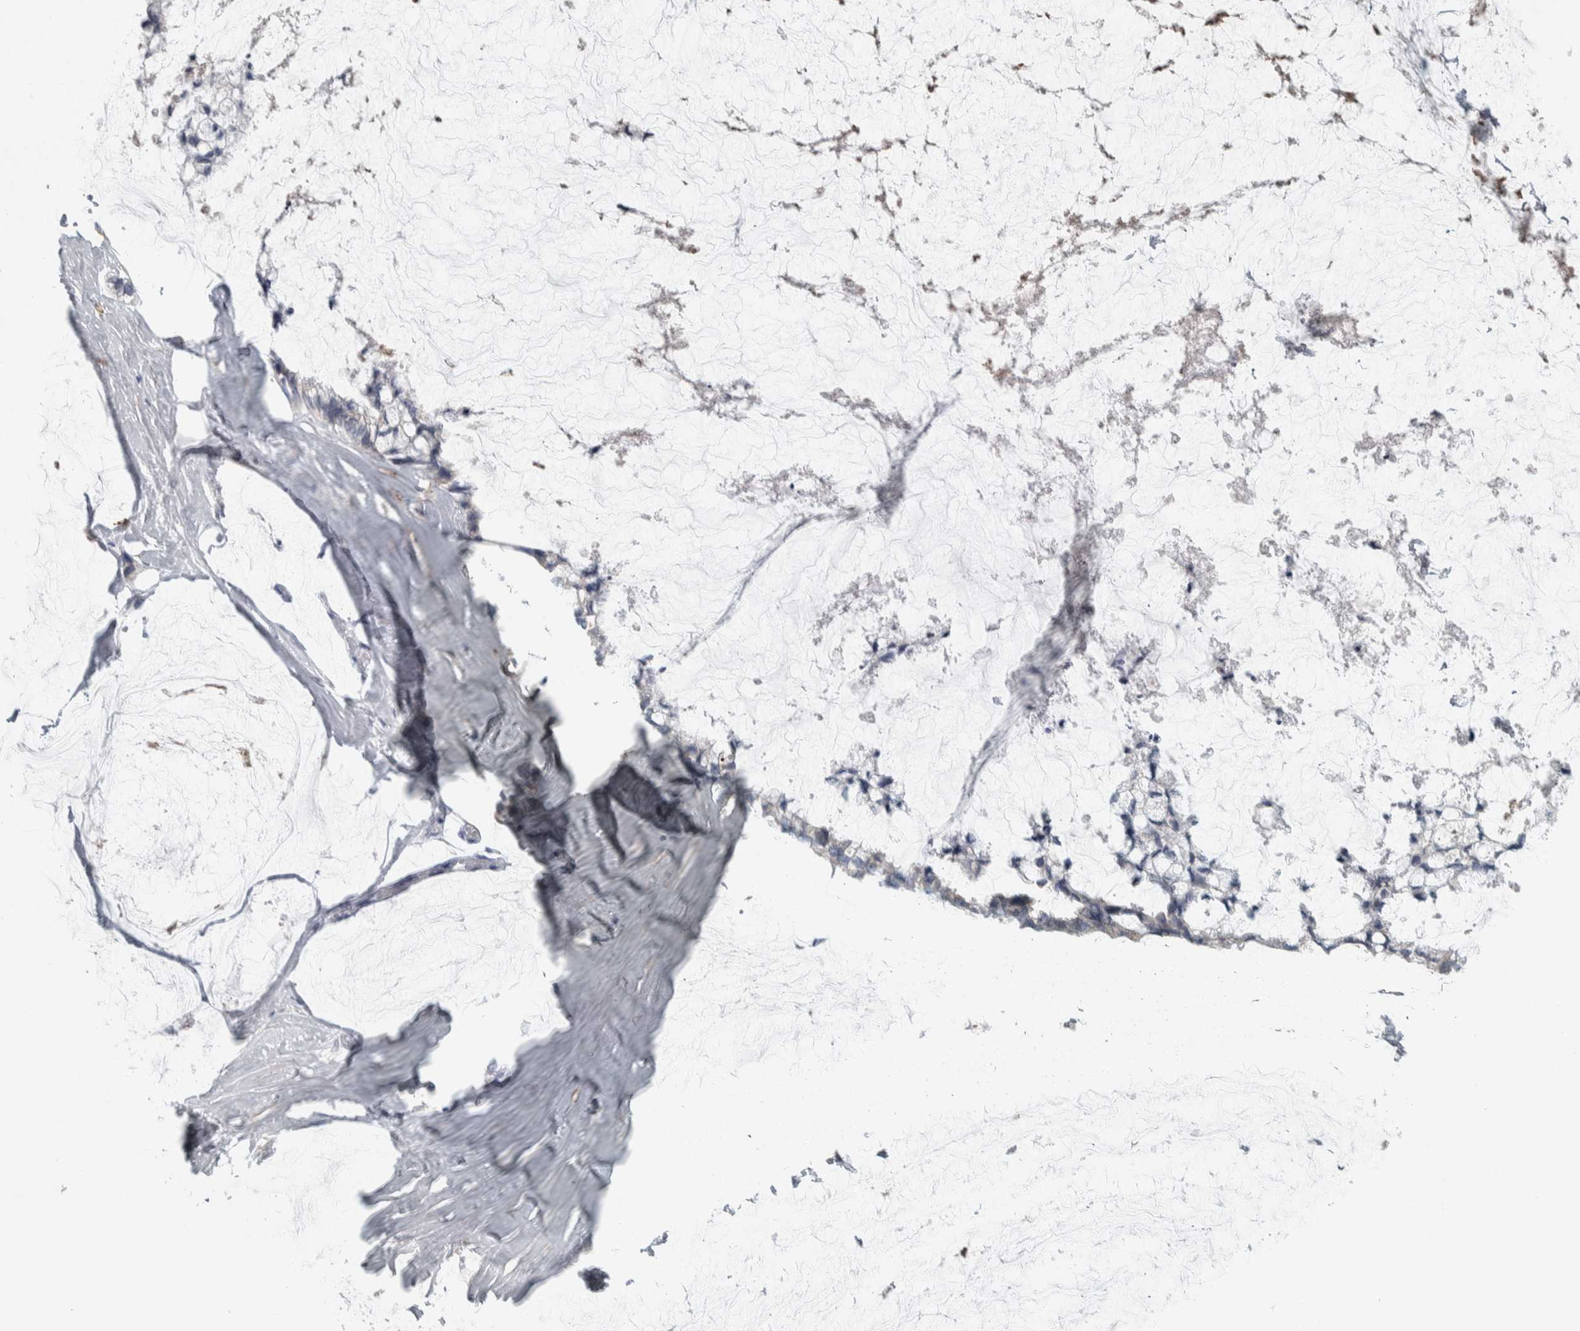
{"staining": {"intensity": "negative", "quantity": "none", "location": "none"}, "tissue": "ovarian cancer", "cell_type": "Tumor cells", "image_type": "cancer", "snomed": [{"axis": "morphology", "description": "Cystadenocarcinoma, mucinous, NOS"}, {"axis": "topography", "description": "Ovary"}], "caption": "The immunohistochemistry (IHC) micrograph has no significant expression in tumor cells of mucinous cystadenocarcinoma (ovarian) tissue.", "gene": "SIGMAR1", "patient": {"sex": "female", "age": 39}}